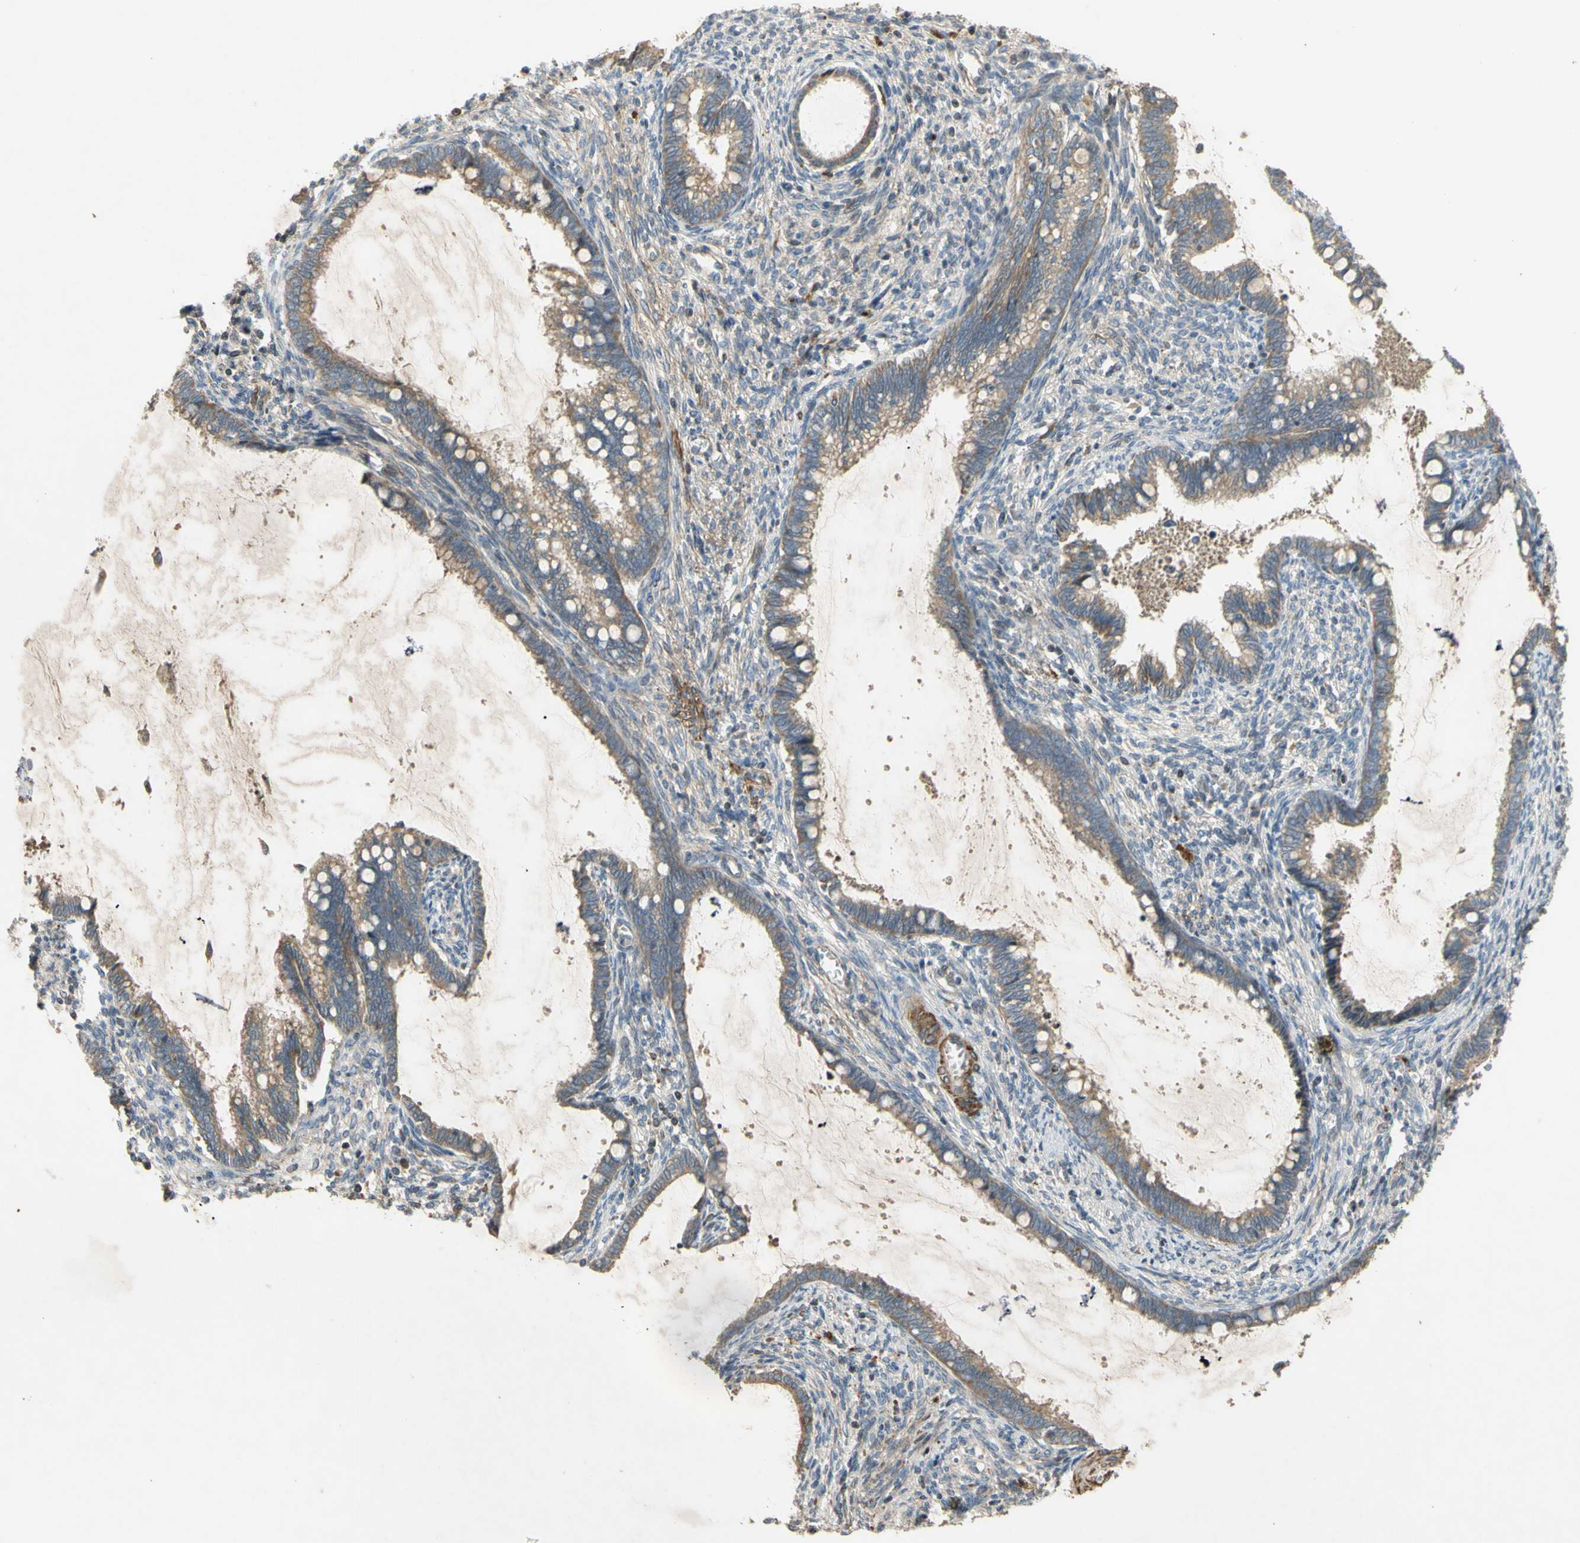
{"staining": {"intensity": "moderate", "quantity": ">75%", "location": "cytoplasmic/membranous"}, "tissue": "cervical cancer", "cell_type": "Tumor cells", "image_type": "cancer", "snomed": [{"axis": "morphology", "description": "Adenocarcinoma, NOS"}, {"axis": "topography", "description": "Cervix"}], "caption": "A brown stain highlights moderate cytoplasmic/membranous staining of a protein in human cervical cancer (adenocarcinoma) tumor cells.", "gene": "PARD6A", "patient": {"sex": "female", "age": 44}}